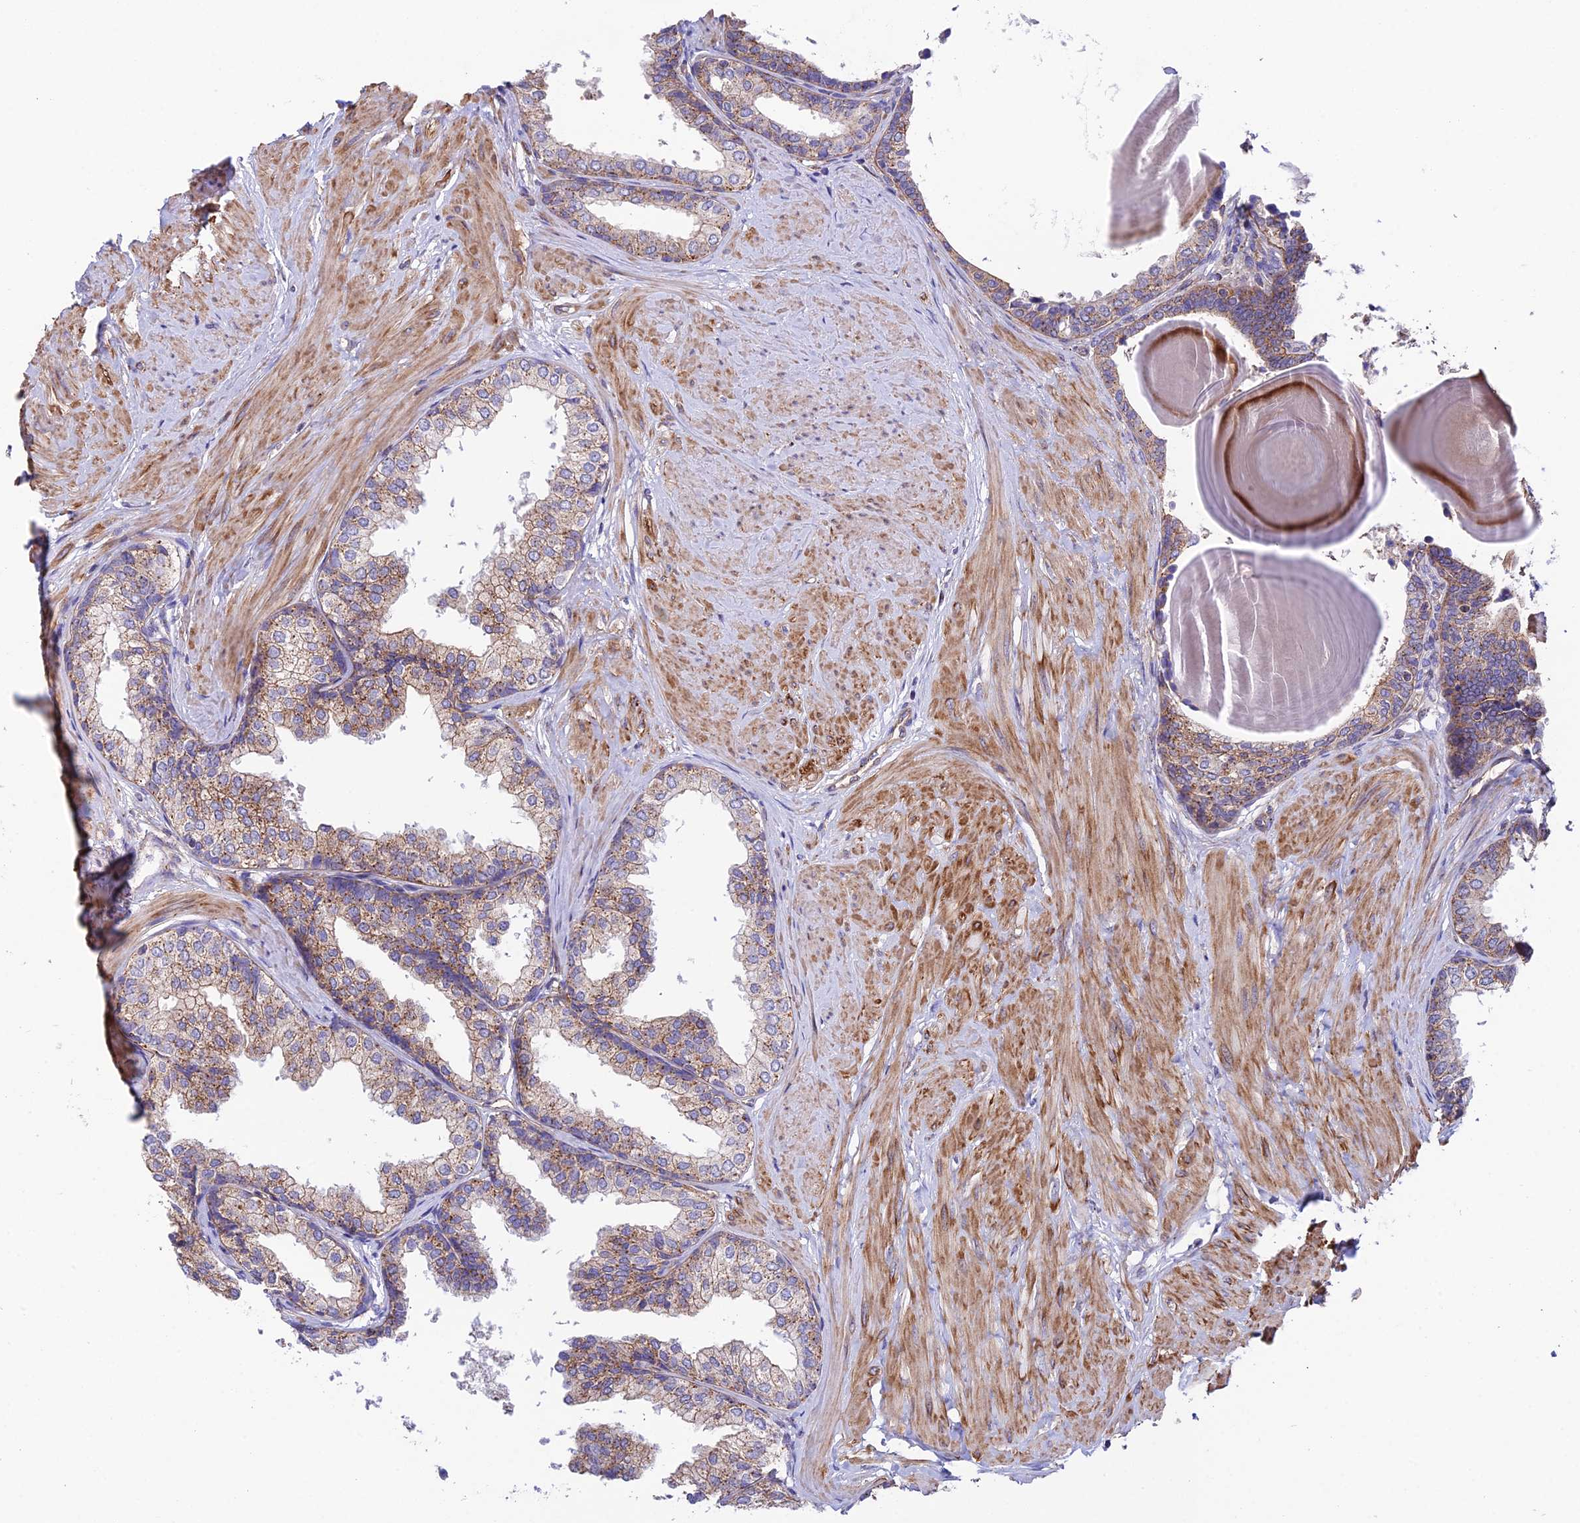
{"staining": {"intensity": "moderate", "quantity": ">75%", "location": "cytoplasmic/membranous"}, "tissue": "prostate", "cell_type": "Glandular cells", "image_type": "normal", "snomed": [{"axis": "morphology", "description": "Normal tissue, NOS"}, {"axis": "topography", "description": "Prostate"}], "caption": "Prostate stained for a protein reveals moderate cytoplasmic/membranous positivity in glandular cells. (Stains: DAB (3,3'-diaminobenzidine) in brown, nuclei in blue, Microscopy: brightfield microscopy at high magnification).", "gene": "QRFP", "patient": {"sex": "male", "age": 48}}